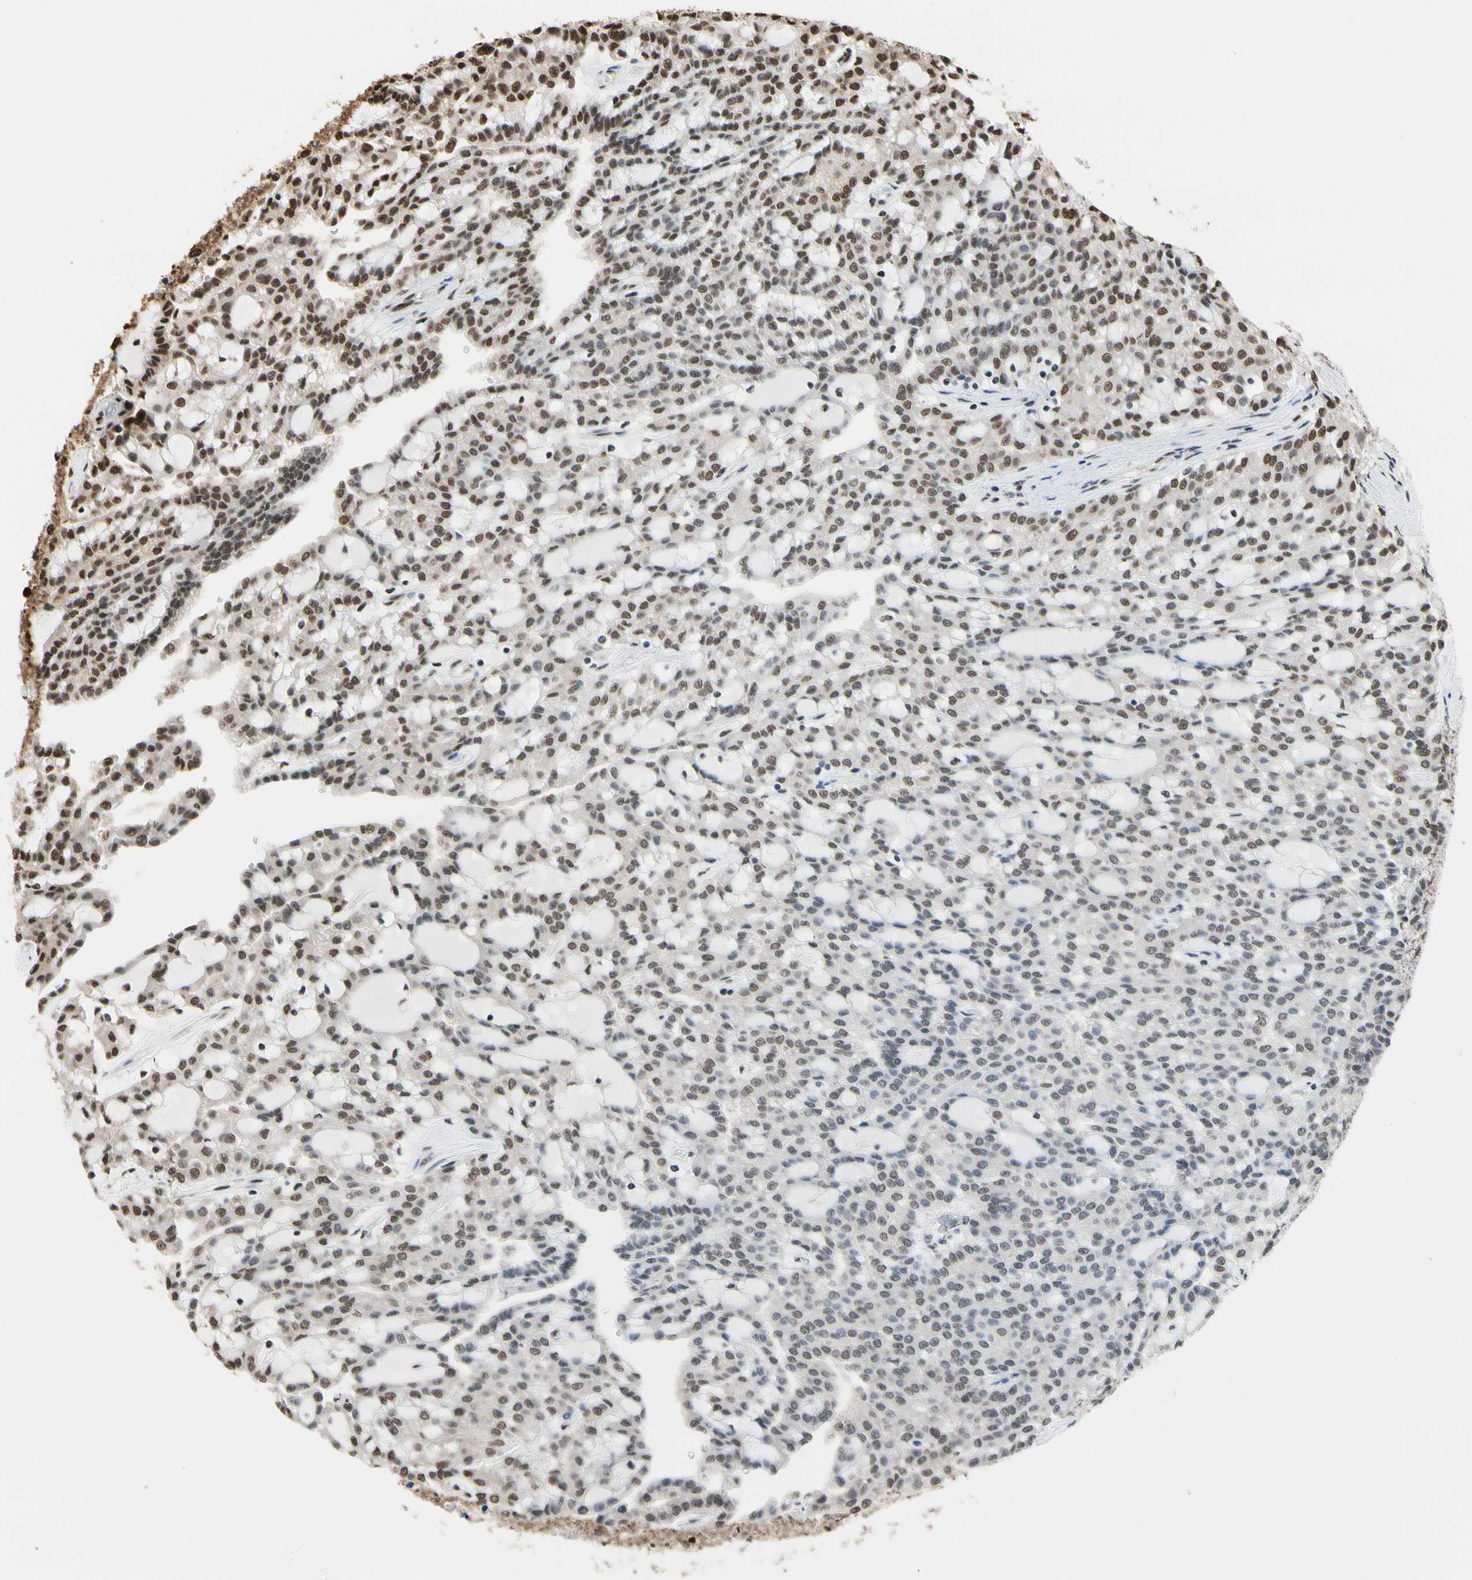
{"staining": {"intensity": "strong", "quantity": "25%-75%", "location": "nuclear"}, "tissue": "renal cancer", "cell_type": "Tumor cells", "image_type": "cancer", "snomed": [{"axis": "morphology", "description": "Adenocarcinoma, NOS"}, {"axis": "topography", "description": "Kidney"}], "caption": "Protein expression by immunohistochemistry (IHC) displays strong nuclear positivity in about 25%-75% of tumor cells in adenocarcinoma (renal).", "gene": "HNRNPK", "patient": {"sex": "male", "age": 63}}